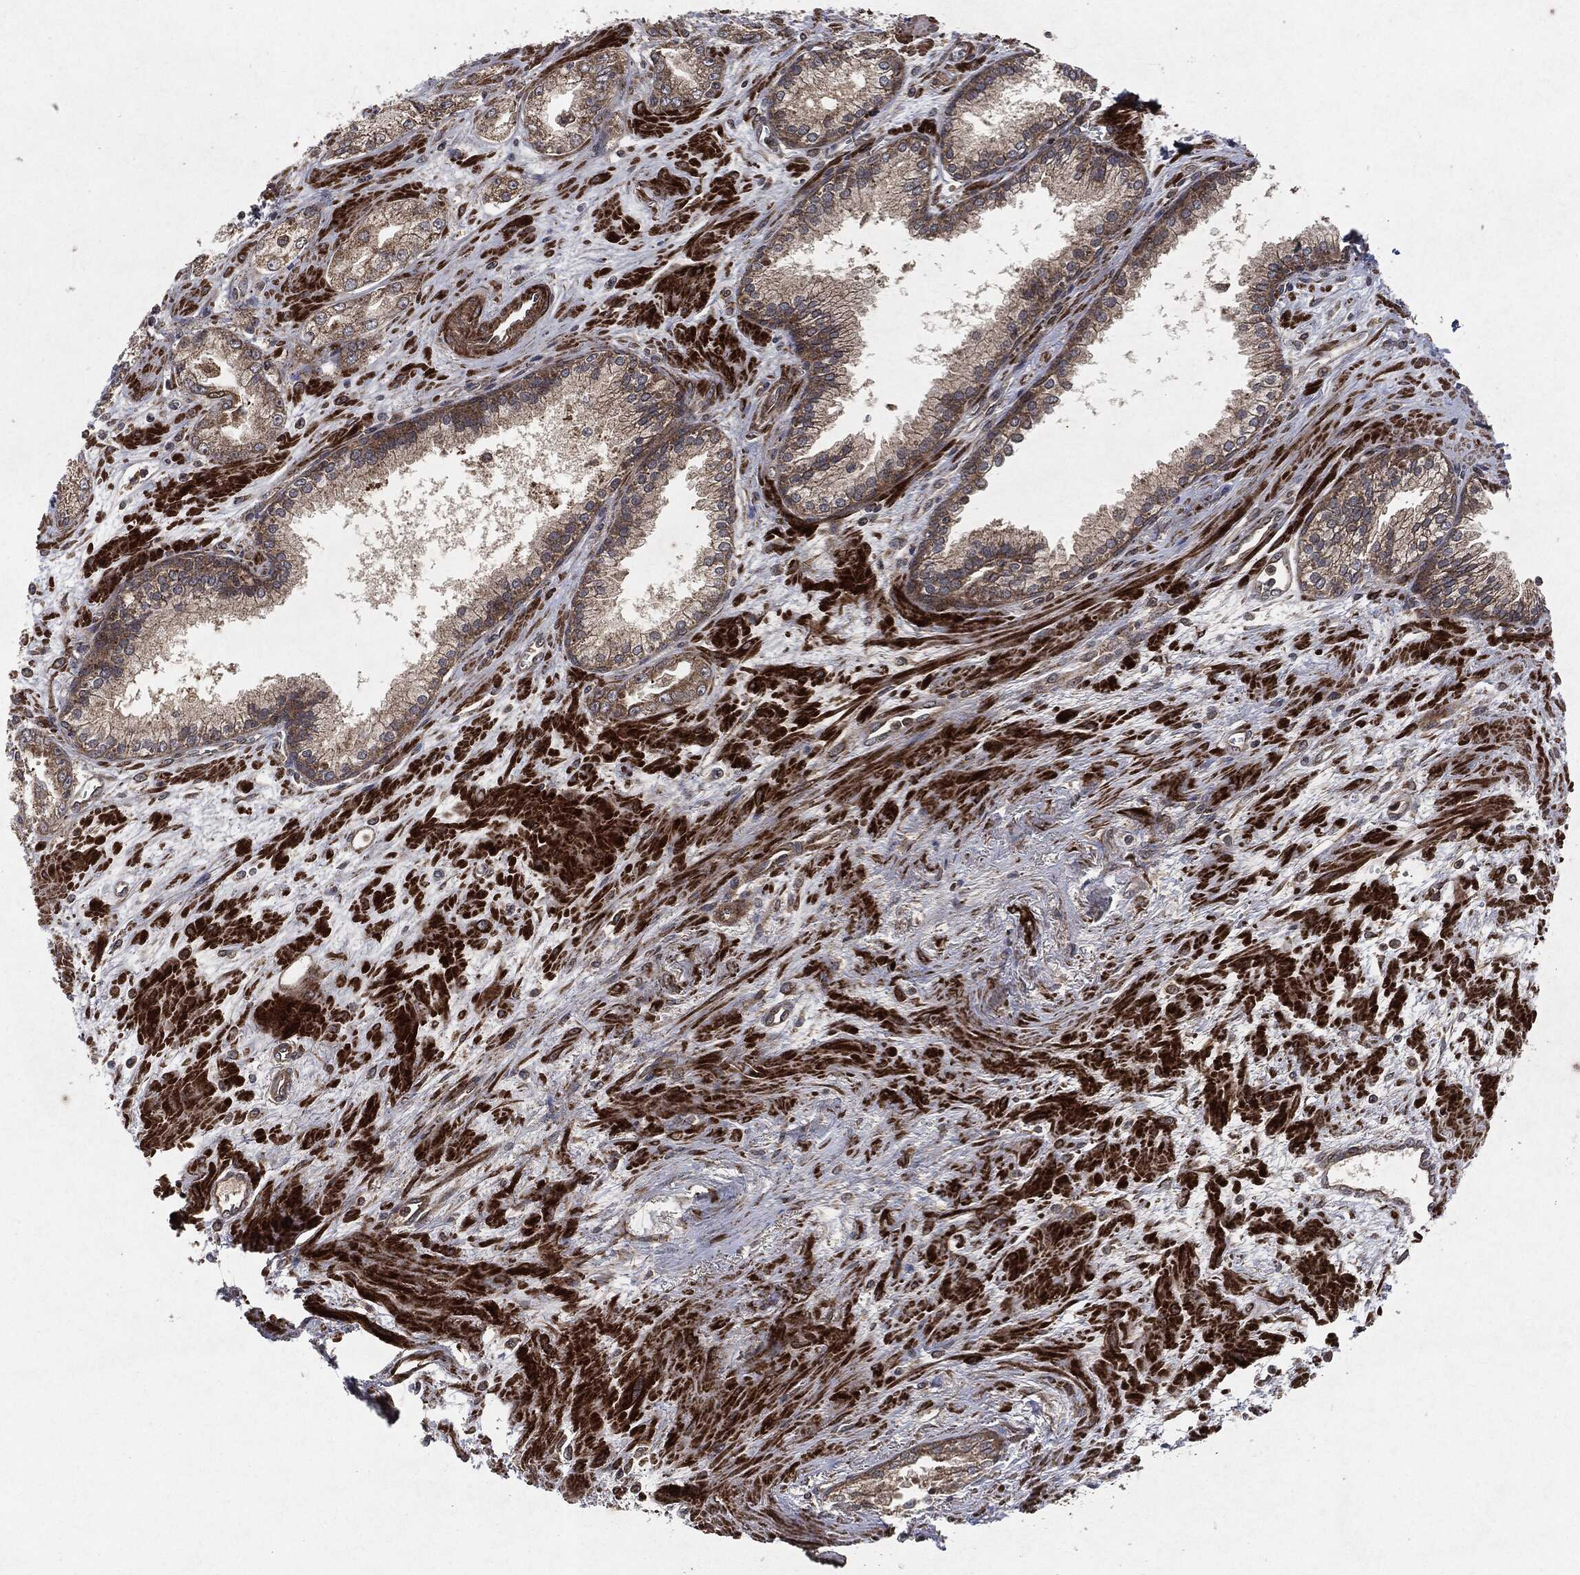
{"staining": {"intensity": "moderate", "quantity": ">75%", "location": "cytoplasmic/membranous"}, "tissue": "prostate cancer", "cell_type": "Tumor cells", "image_type": "cancer", "snomed": [{"axis": "morphology", "description": "Adenocarcinoma, Medium grade"}, {"axis": "topography", "description": "Prostate"}], "caption": "This image demonstrates IHC staining of medium-grade adenocarcinoma (prostate), with medium moderate cytoplasmic/membranous positivity in approximately >75% of tumor cells.", "gene": "RAF1", "patient": {"sex": "male", "age": 71}}